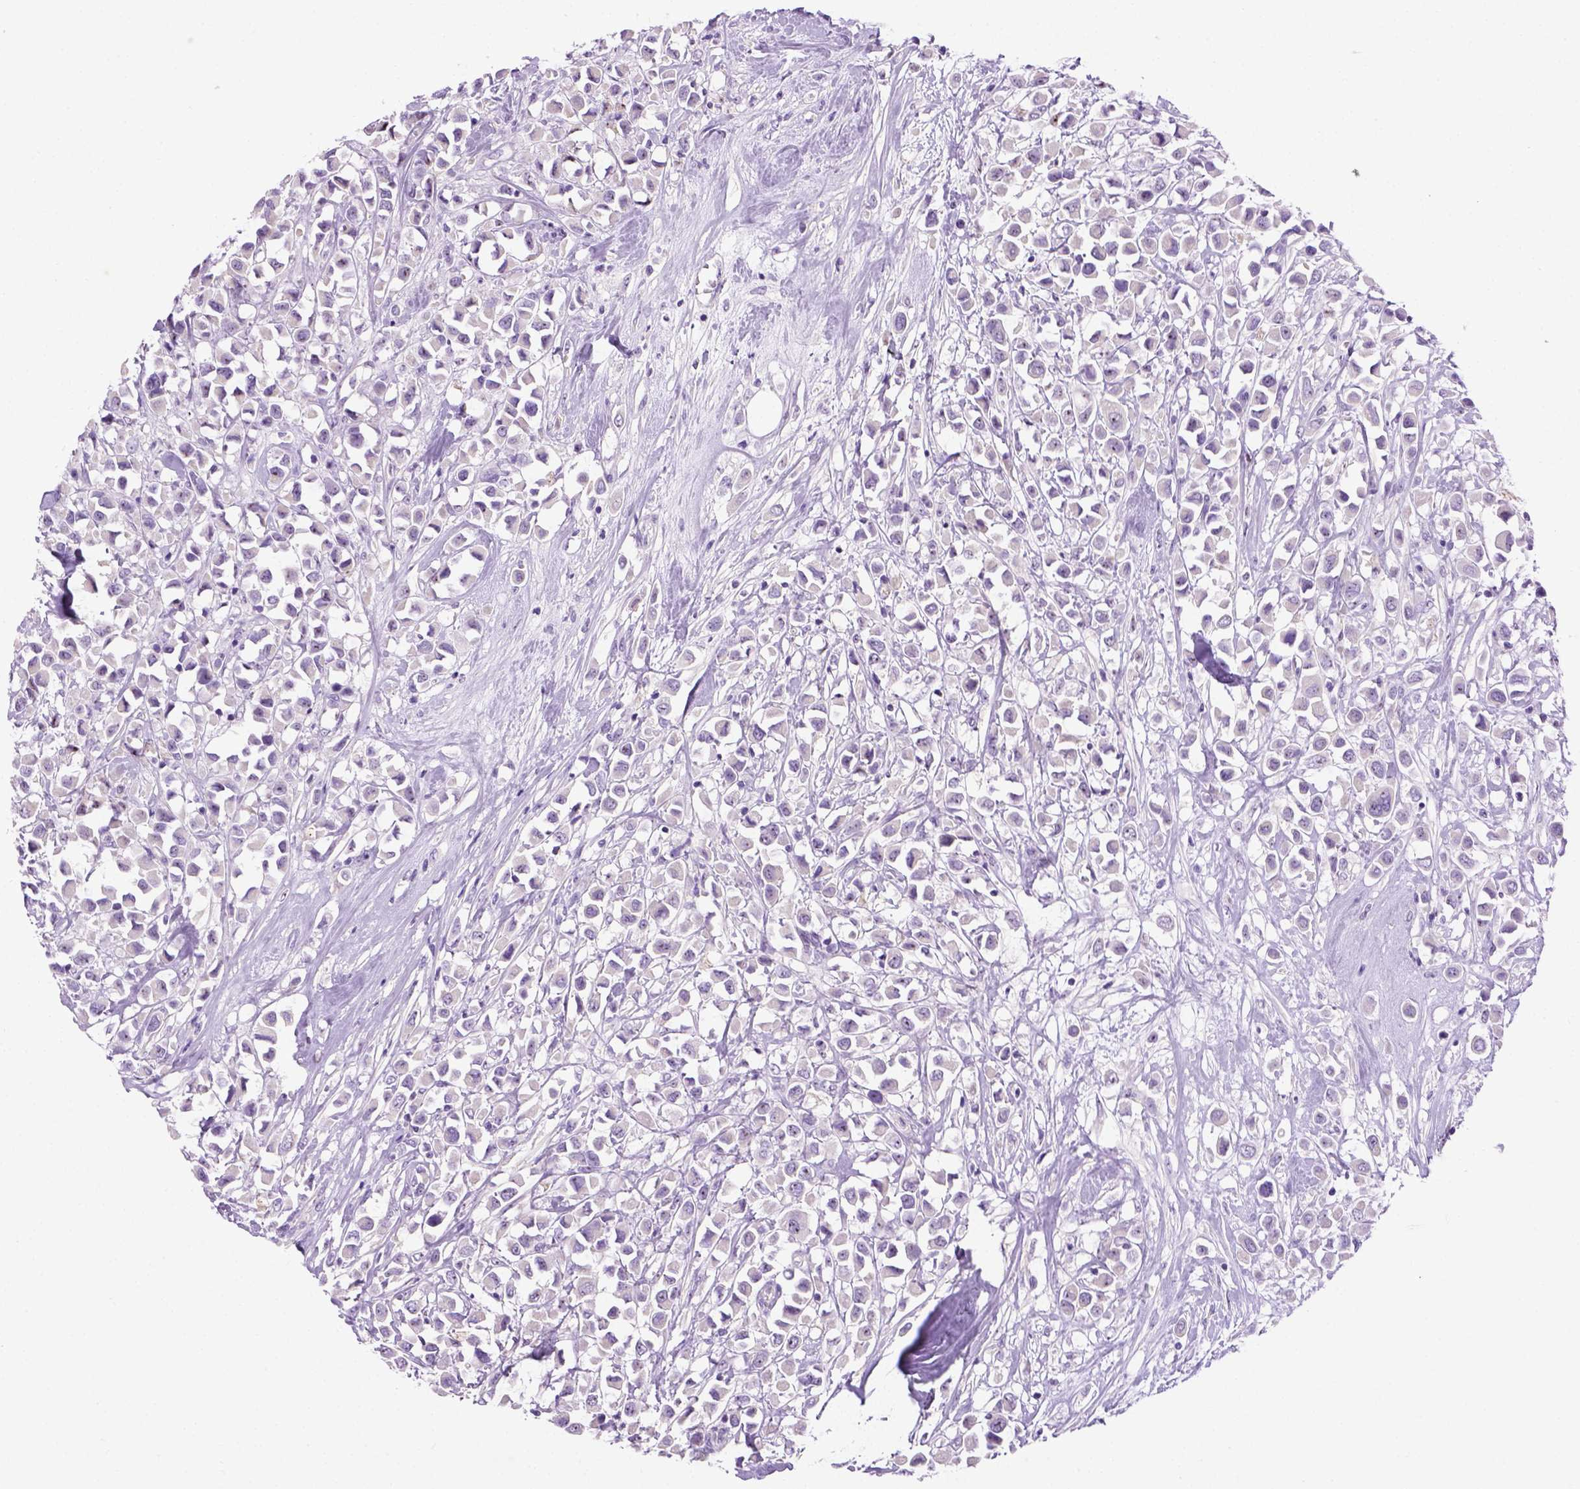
{"staining": {"intensity": "negative", "quantity": "none", "location": "none"}, "tissue": "breast cancer", "cell_type": "Tumor cells", "image_type": "cancer", "snomed": [{"axis": "morphology", "description": "Duct carcinoma"}, {"axis": "topography", "description": "Breast"}], "caption": "High power microscopy histopathology image of an immunohistochemistry photomicrograph of breast cancer, revealing no significant positivity in tumor cells. The staining is performed using DAB brown chromogen with nuclei counter-stained in using hematoxylin.", "gene": "UTP4", "patient": {"sex": "female", "age": 61}}